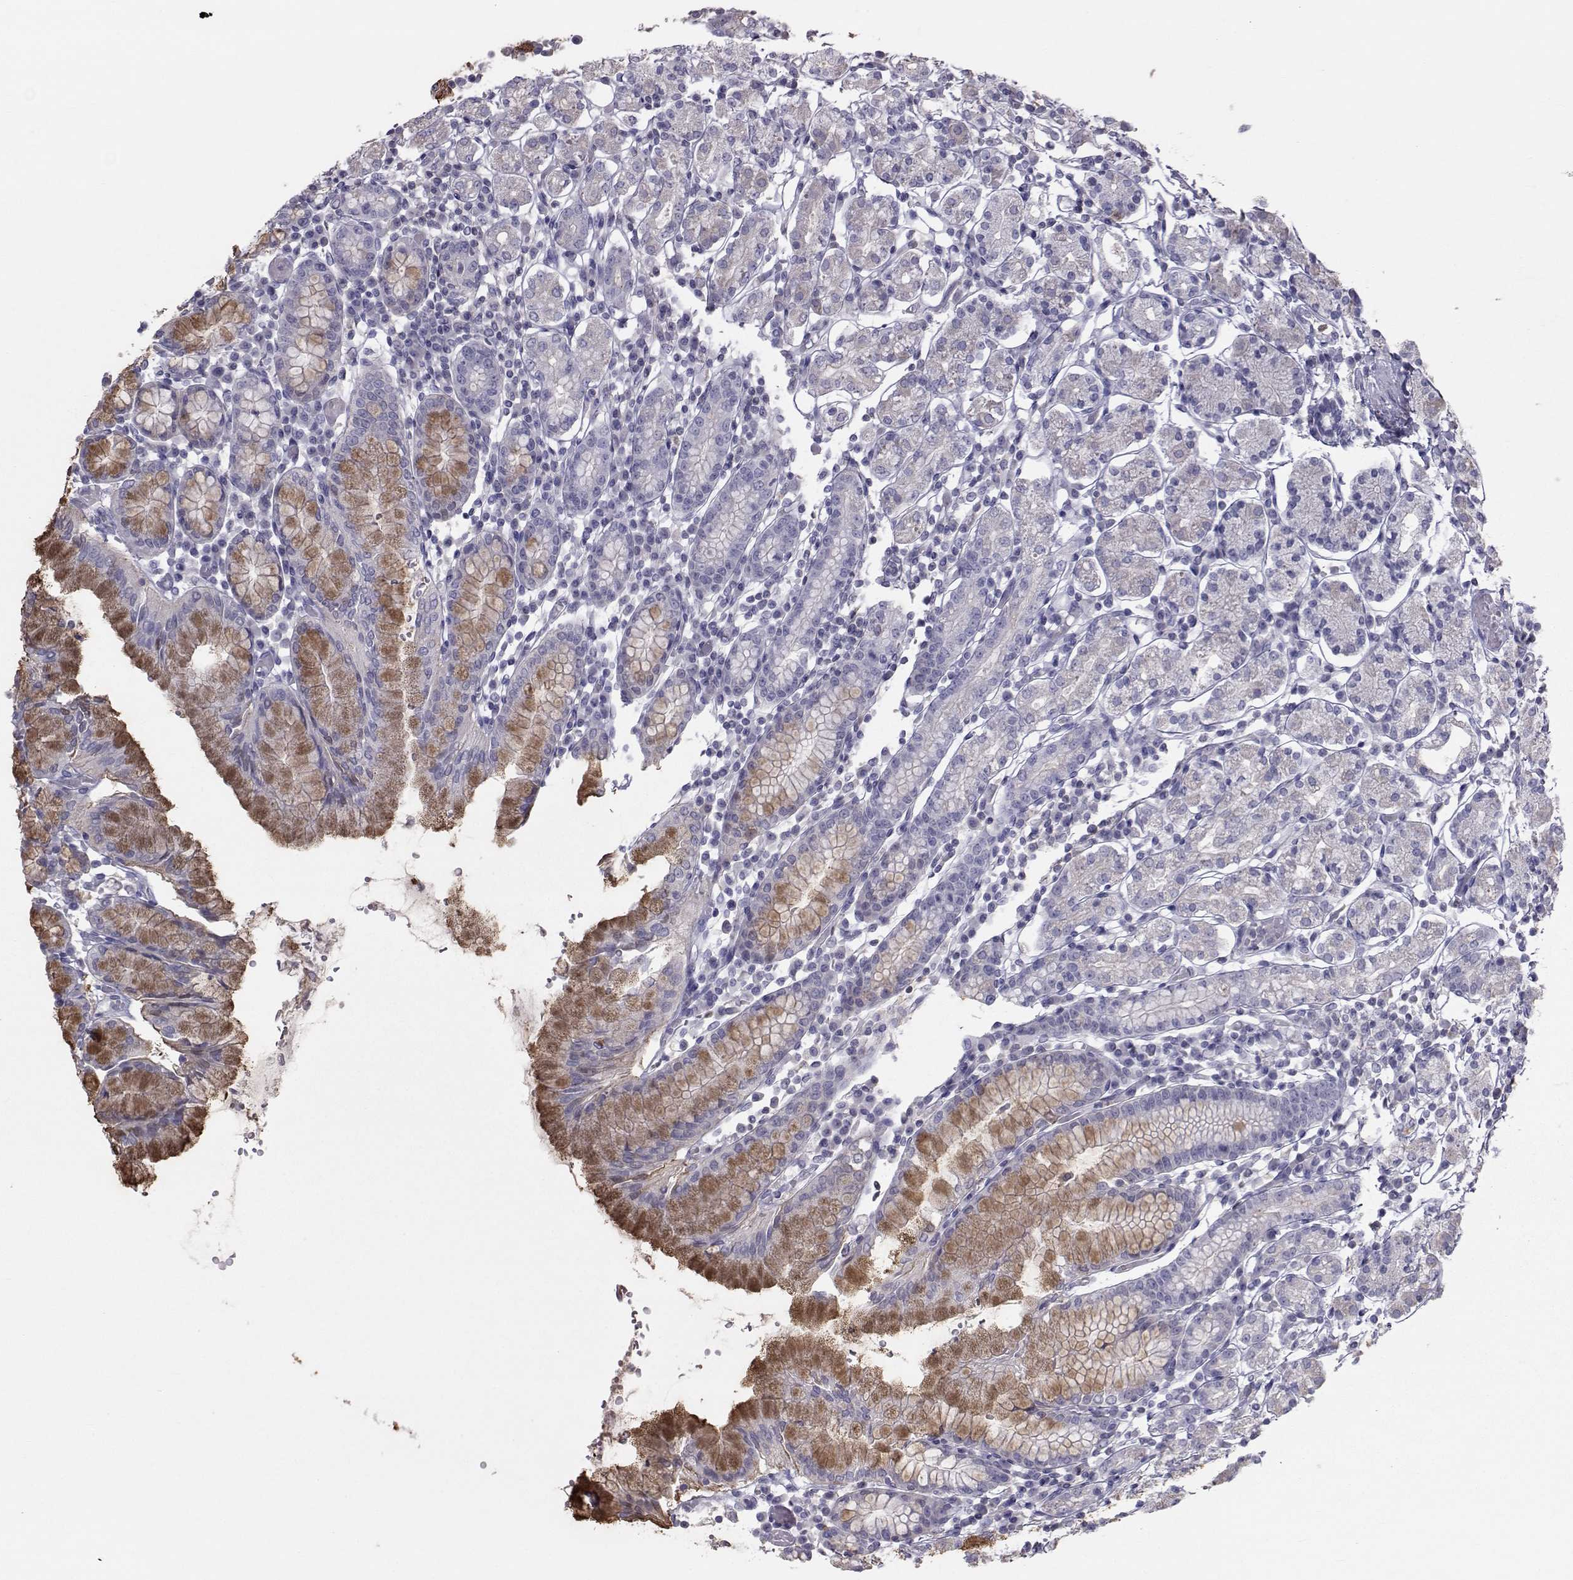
{"staining": {"intensity": "moderate", "quantity": "<25%", "location": "cytoplasmic/membranous"}, "tissue": "stomach", "cell_type": "Glandular cells", "image_type": "normal", "snomed": [{"axis": "morphology", "description": "Normal tissue, NOS"}, {"axis": "topography", "description": "Stomach, upper"}, {"axis": "topography", "description": "Stomach"}], "caption": "IHC micrograph of normal human stomach stained for a protein (brown), which reveals low levels of moderate cytoplasmic/membranous staining in about <25% of glandular cells.", "gene": "GARIN3", "patient": {"sex": "male", "age": 62}}